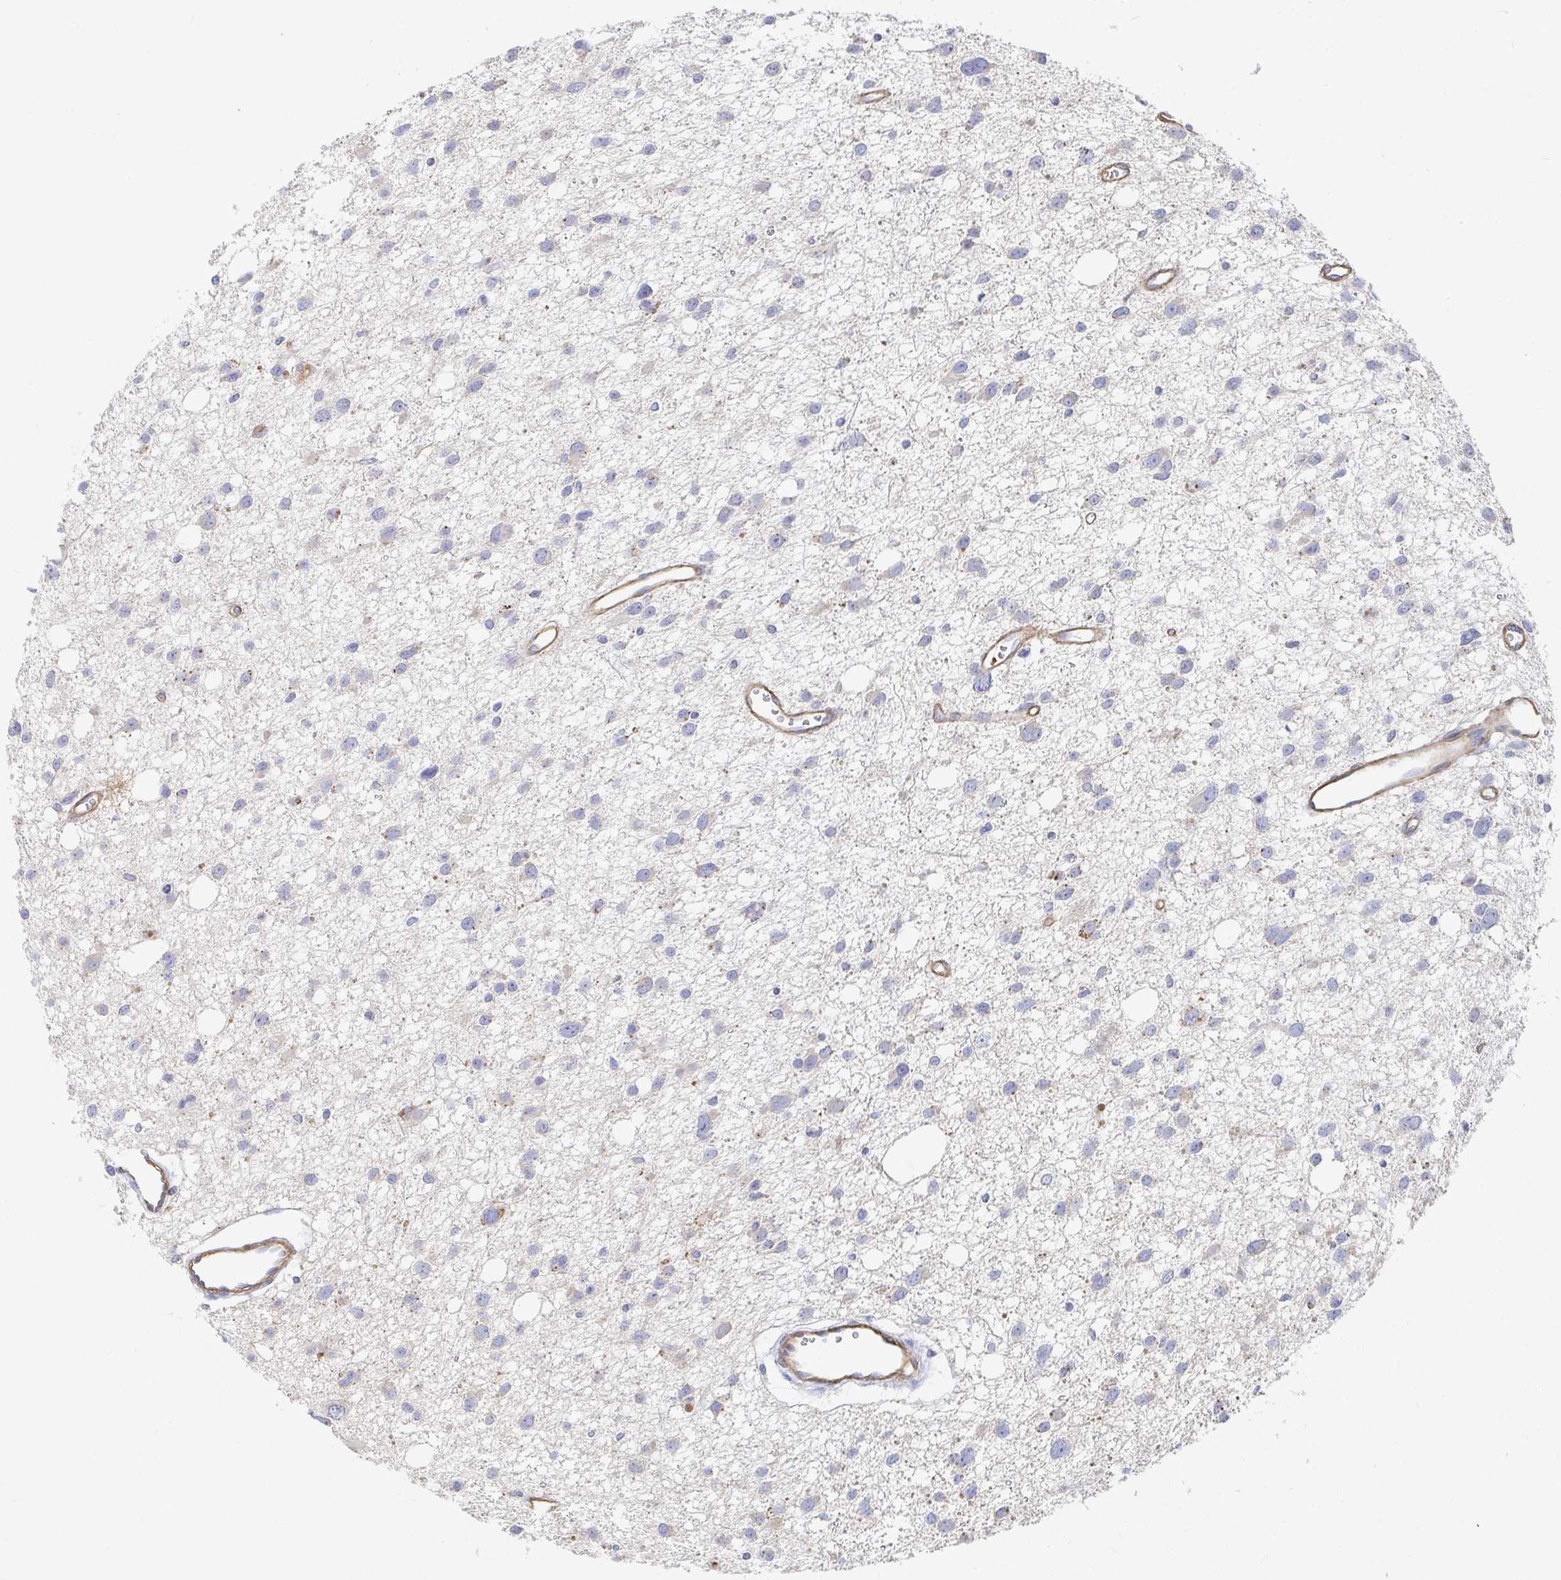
{"staining": {"intensity": "moderate", "quantity": "<25%", "location": "cytoplasmic/membranous"}, "tissue": "glioma", "cell_type": "Tumor cells", "image_type": "cancer", "snomed": [{"axis": "morphology", "description": "Glioma, malignant, High grade"}, {"axis": "topography", "description": "Brain"}], "caption": "Moderate cytoplasmic/membranous staining for a protein is identified in approximately <25% of tumor cells of malignant high-grade glioma using IHC.", "gene": "TSPAN19", "patient": {"sex": "male", "age": 23}}